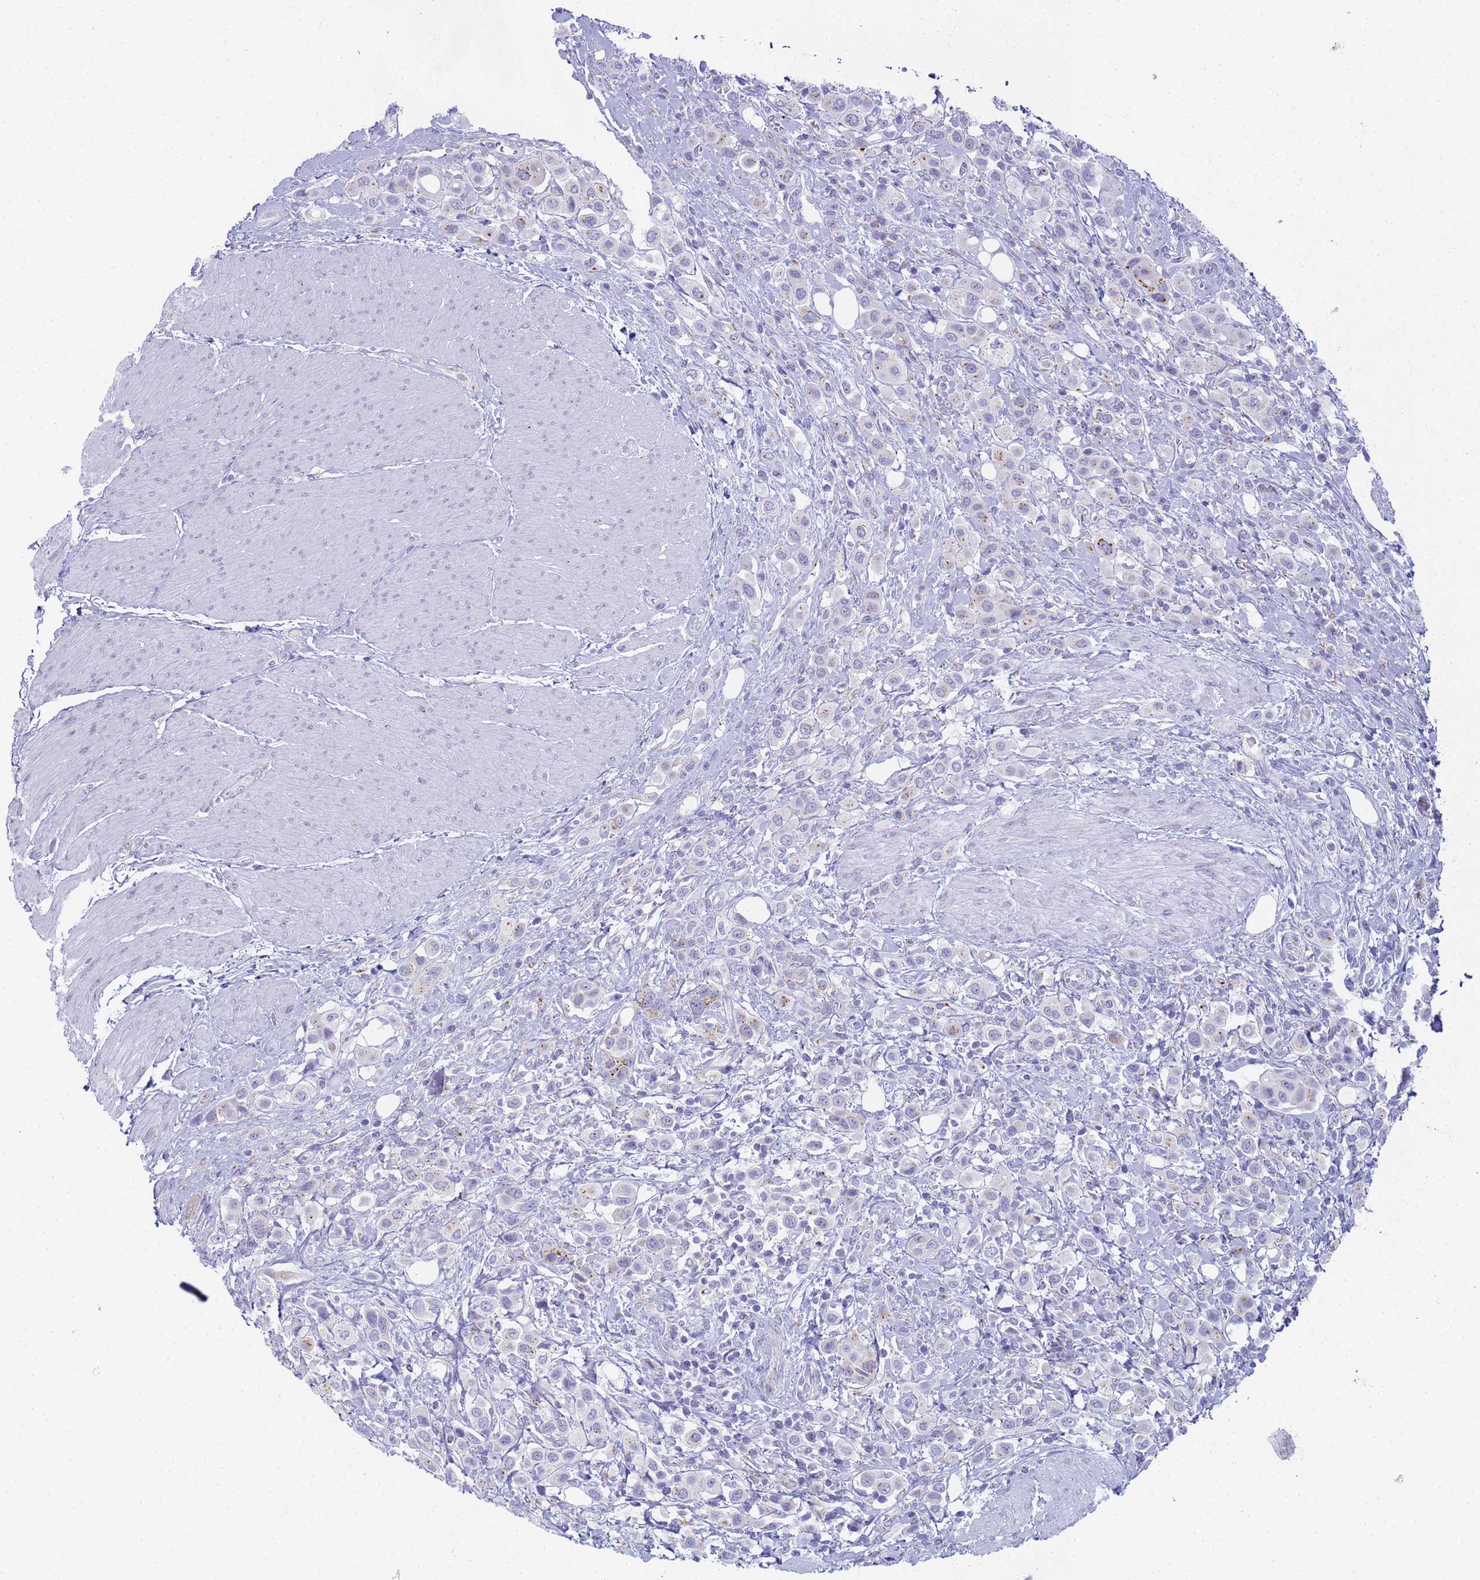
{"staining": {"intensity": "moderate", "quantity": "<25%", "location": "cytoplasmic/membranous"}, "tissue": "urothelial cancer", "cell_type": "Tumor cells", "image_type": "cancer", "snomed": [{"axis": "morphology", "description": "Urothelial carcinoma, High grade"}, {"axis": "topography", "description": "Urinary bladder"}], "caption": "Protein staining of high-grade urothelial carcinoma tissue shows moderate cytoplasmic/membranous staining in about <25% of tumor cells.", "gene": "CR1", "patient": {"sex": "male", "age": 50}}